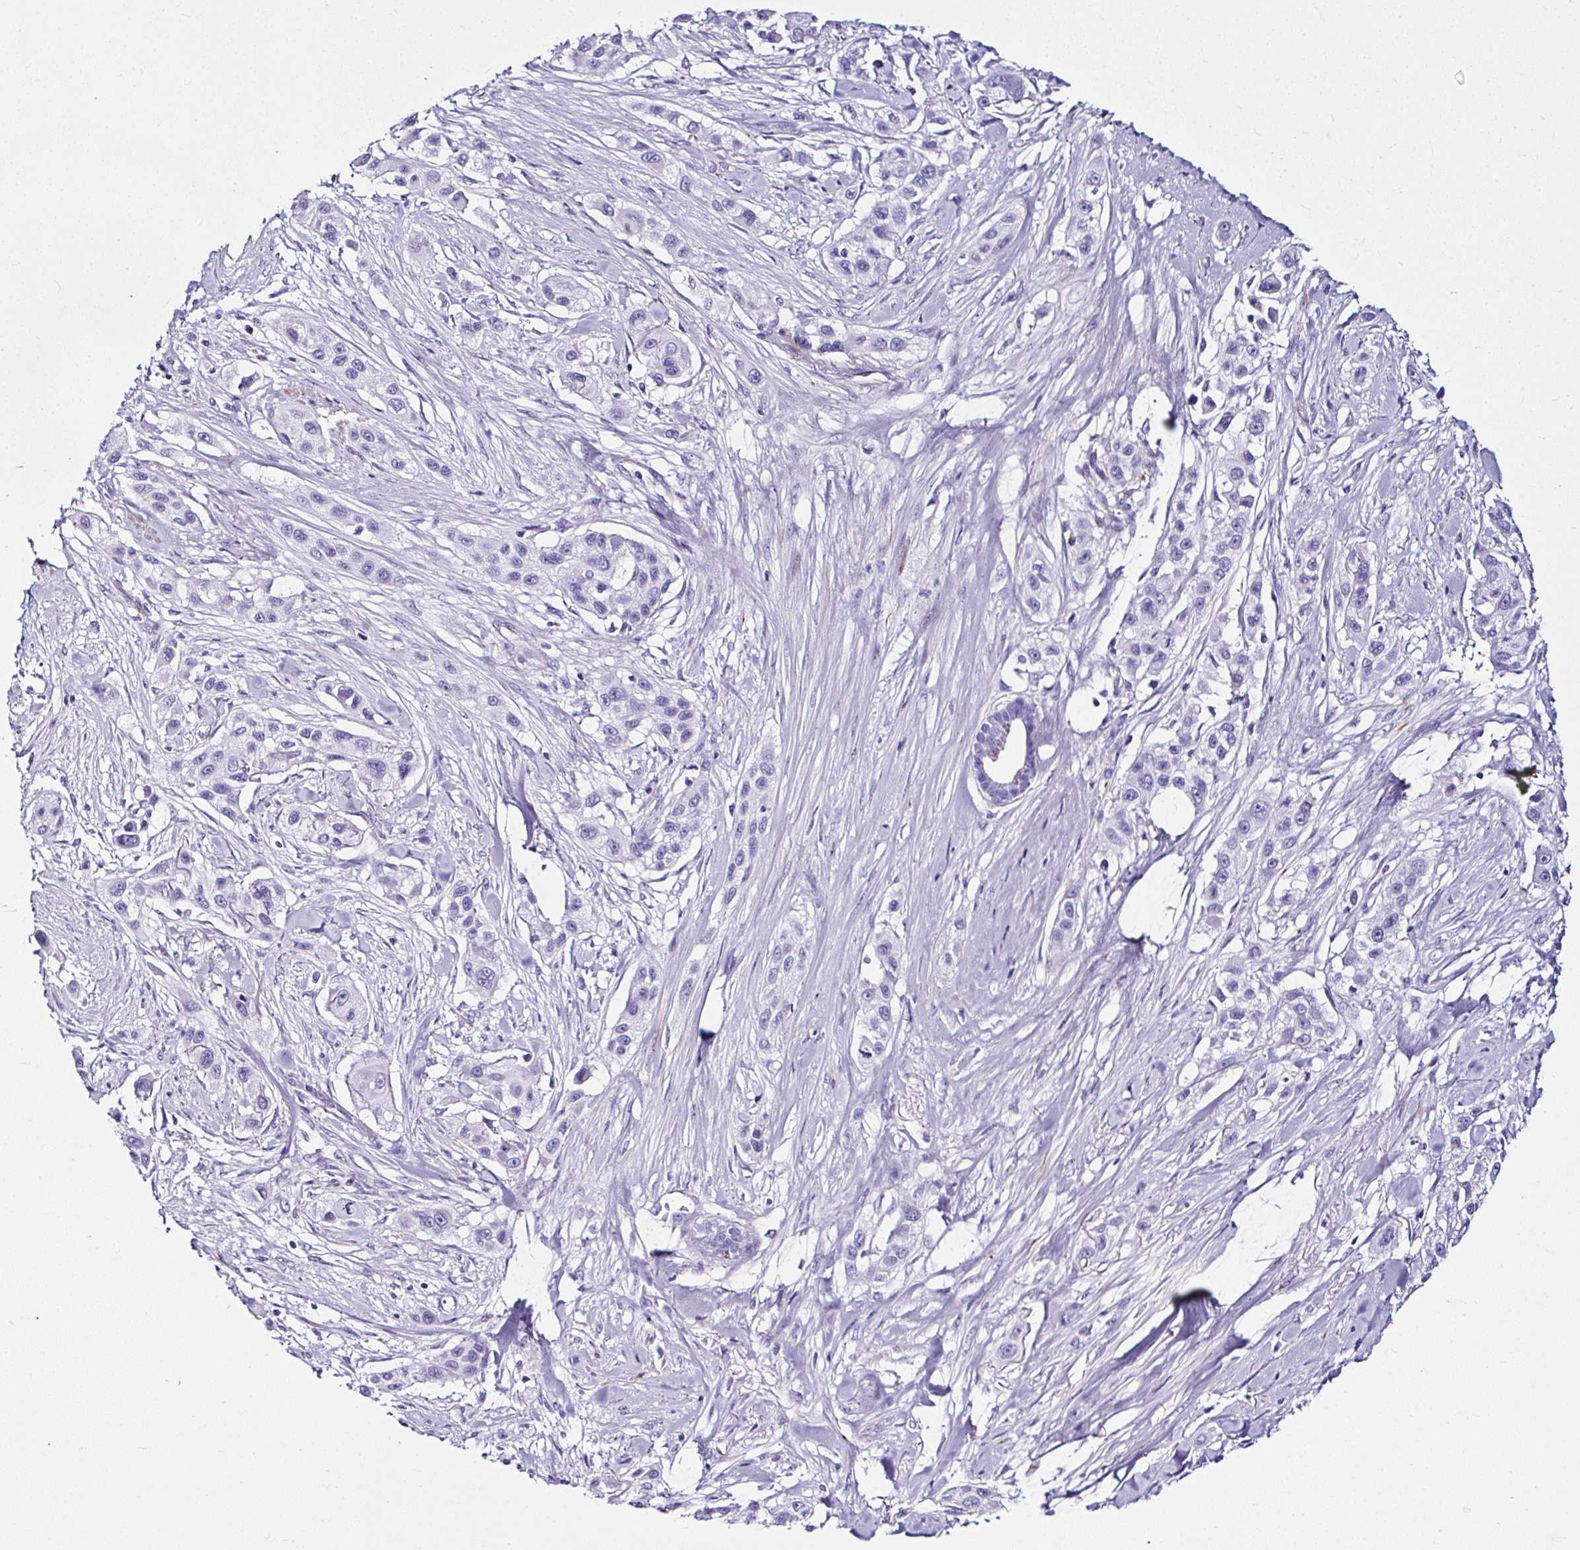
{"staining": {"intensity": "negative", "quantity": "none", "location": "none"}, "tissue": "skin cancer", "cell_type": "Tumor cells", "image_type": "cancer", "snomed": [{"axis": "morphology", "description": "Squamous cell carcinoma, NOS"}, {"axis": "topography", "description": "Skin"}], "caption": "Tumor cells show no significant expression in skin cancer (squamous cell carcinoma).", "gene": "DEPDC5", "patient": {"sex": "male", "age": 63}}